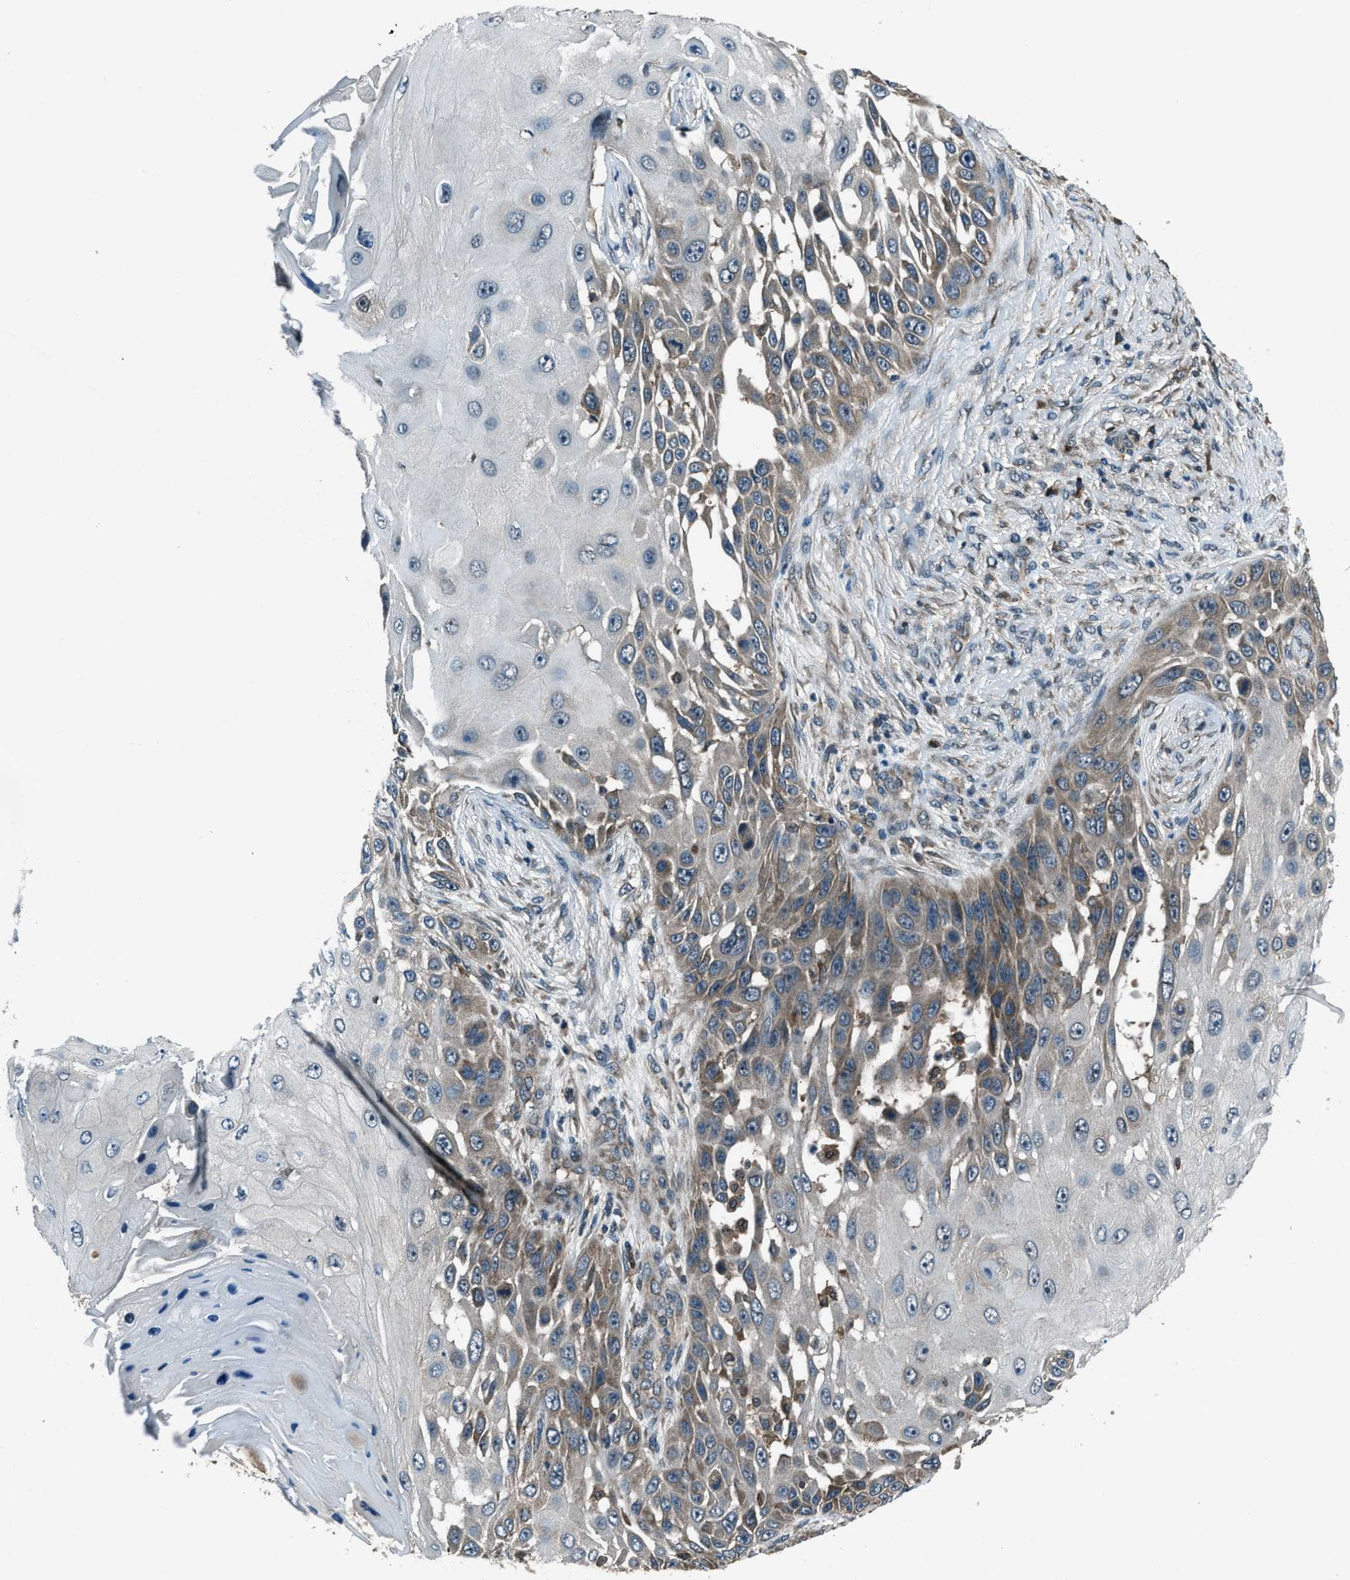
{"staining": {"intensity": "weak", "quantity": "25%-75%", "location": "cytoplasmic/membranous"}, "tissue": "skin cancer", "cell_type": "Tumor cells", "image_type": "cancer", "snomed": [{"axis": "morphology", "description": "Squamous cell carcinoma, NOS"}, {"axis": "topography", "description": "Skin"}], "caption": "Protein positivity by immunohistochemistry demonstrates weak cytoplasmic/membranous expression in approximately 25%-75% of tumor cells in squamous cell carcinoma (skin). The protein of interest is shown in brown color, while the nuclei are stained blue.", "gene": "TRIM4", "patient": {"sex": "female", "age": 44}}